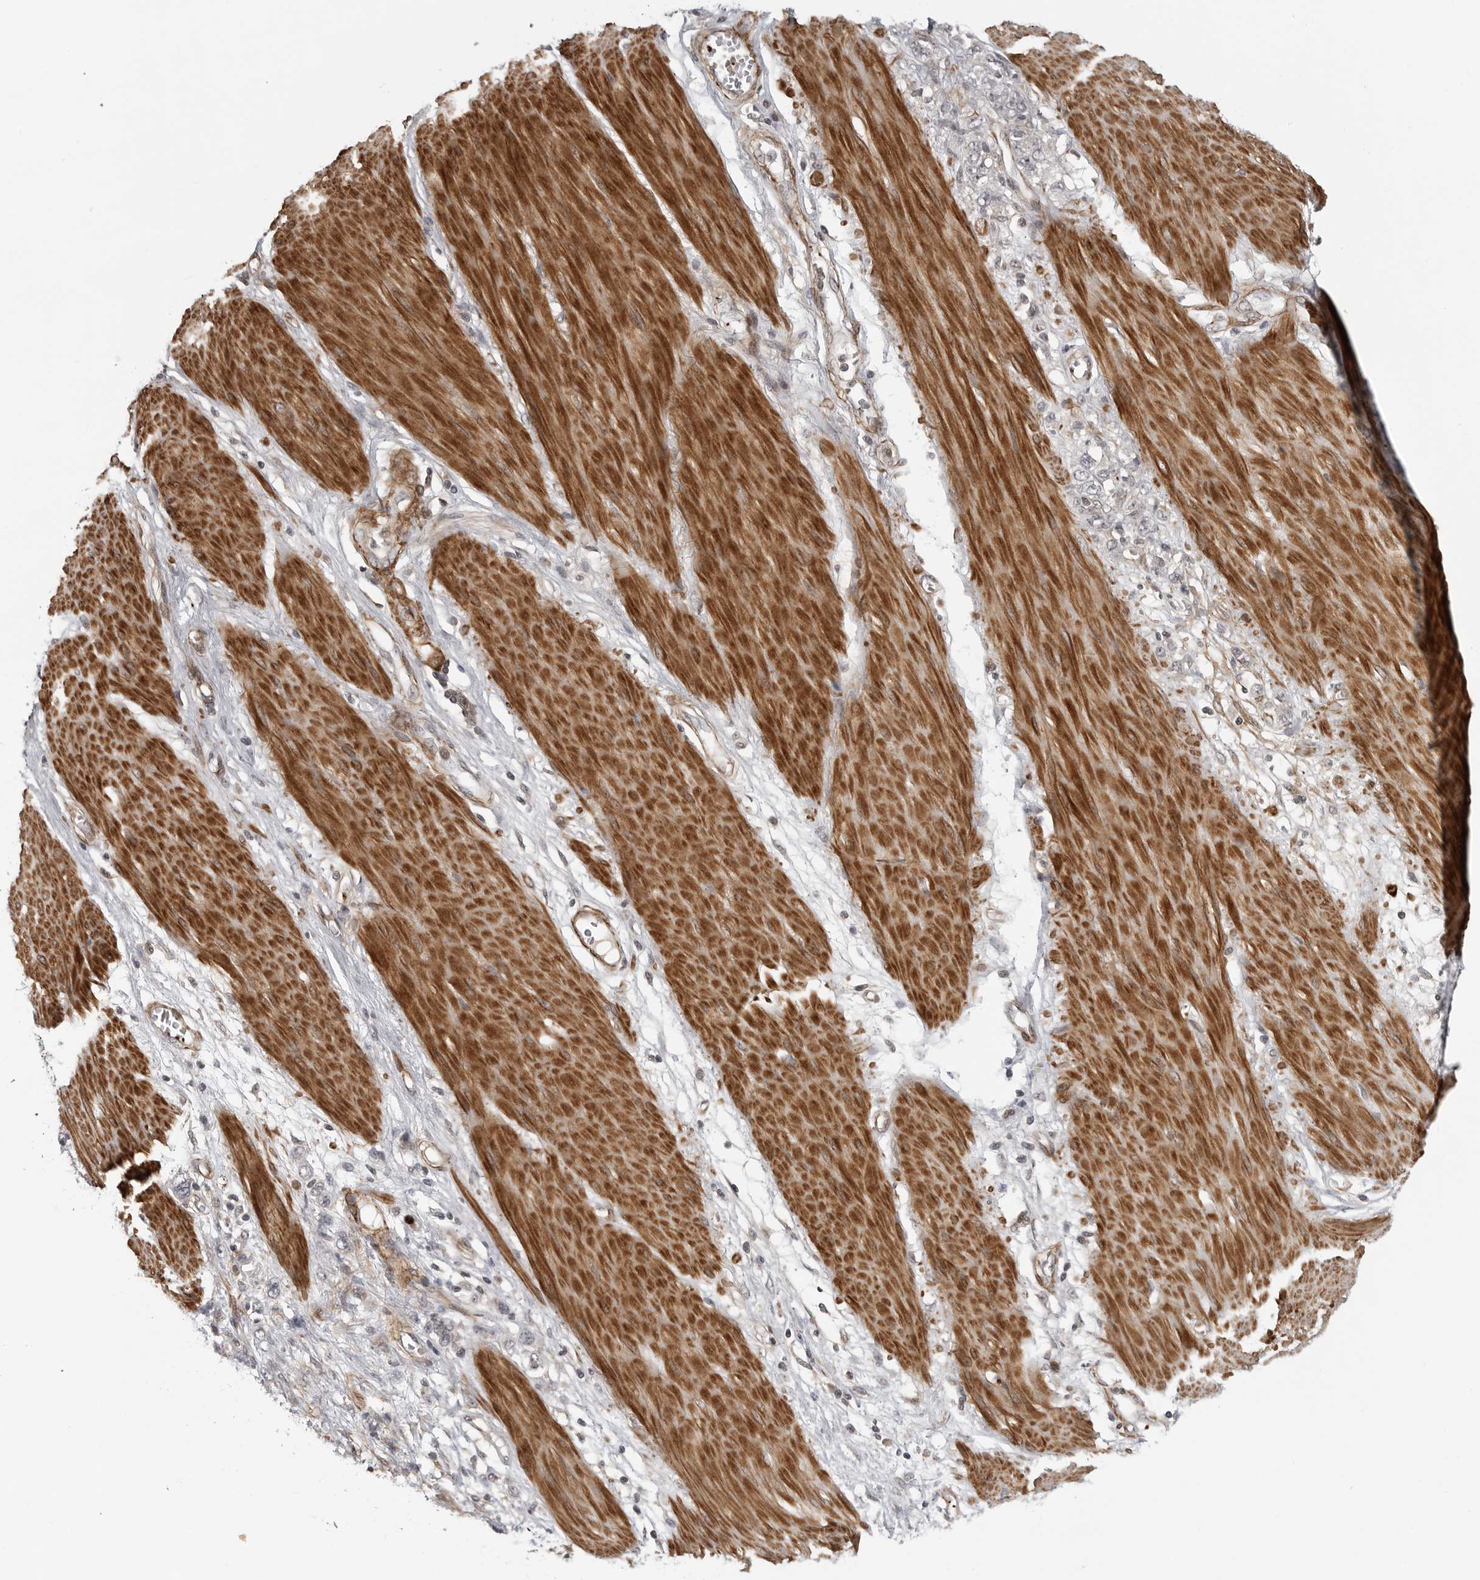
{"staining": {"intensity": "negative", "quantity": "none", "location": "none"}, "tissue": "stomach cancer", "cell_type": "Tumor cells", "image_type": "cancer", "snomed": [{"axis": "morphology", "description": "Adenocarcinoma, NOS"}, {"axis": "topography", "description": "Stomach"}], "caption": "A micrograph of human stomach cancer is negative for staining in tumor cells.", "gene": "TUT4", "patient": {"sex": "female", "age": 76}}